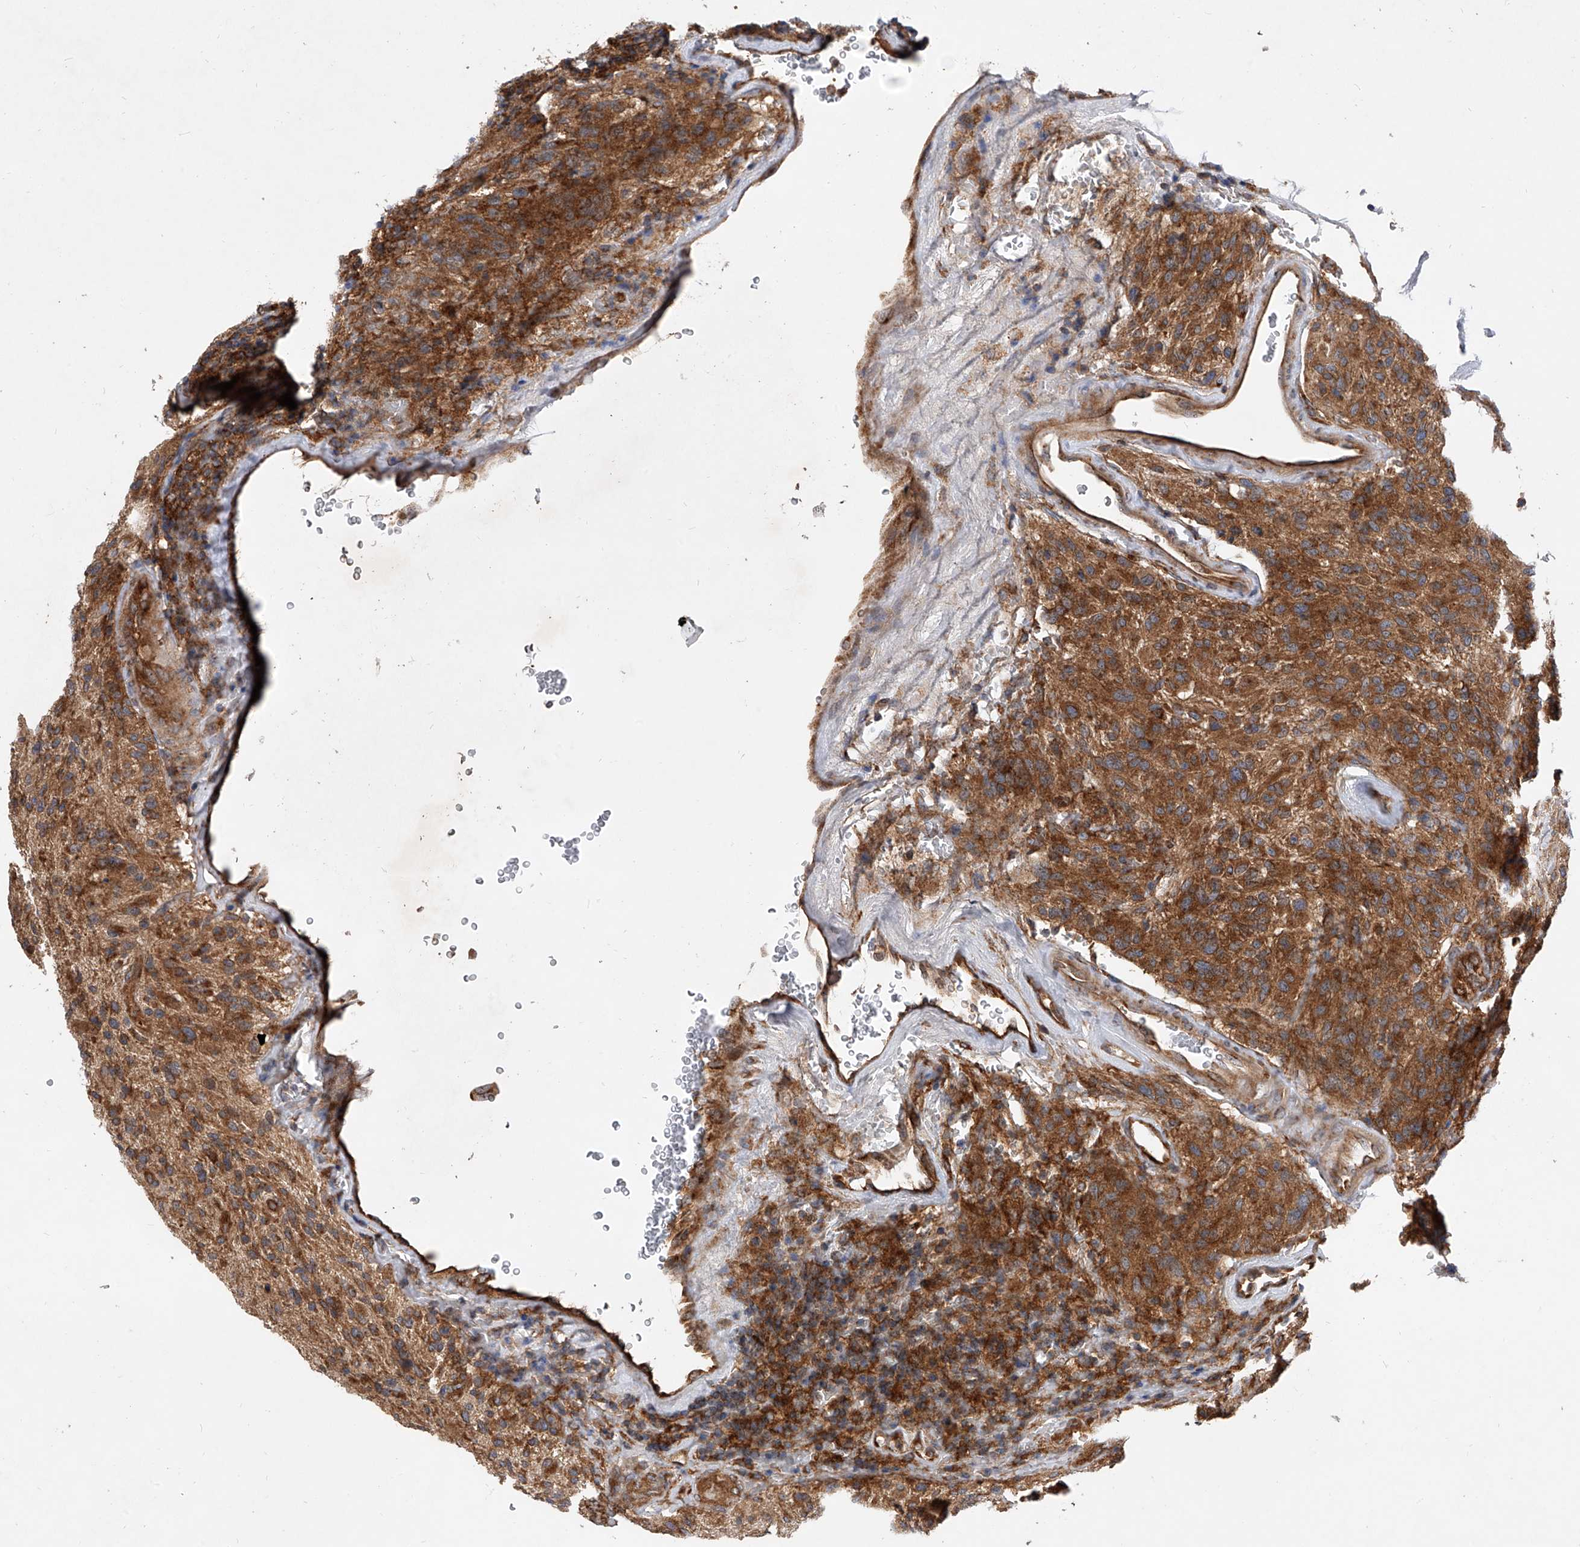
{"staining": {"intensity": "strong", "quantity": ">75%", "location": "cytoplasmic/membranous"}, "tissue": "glioma", "cell_type": "Tumor cells", "image_type": "cancer", "snomed": [{"axis": "morphology", "description": "Glioma, malignant, High grade"}, {"axis": "topography", "description": "Brain"}], "caption": "Protein staining of glioma tissue shows strong cytoplasmic/membranous staining in approximately >75% of tumor cells. (brown staining indicates protein expression, while blue staining denotes nuclei).", "gene": "CFAP410", "patient": {"sex": "male", "age": 47}}